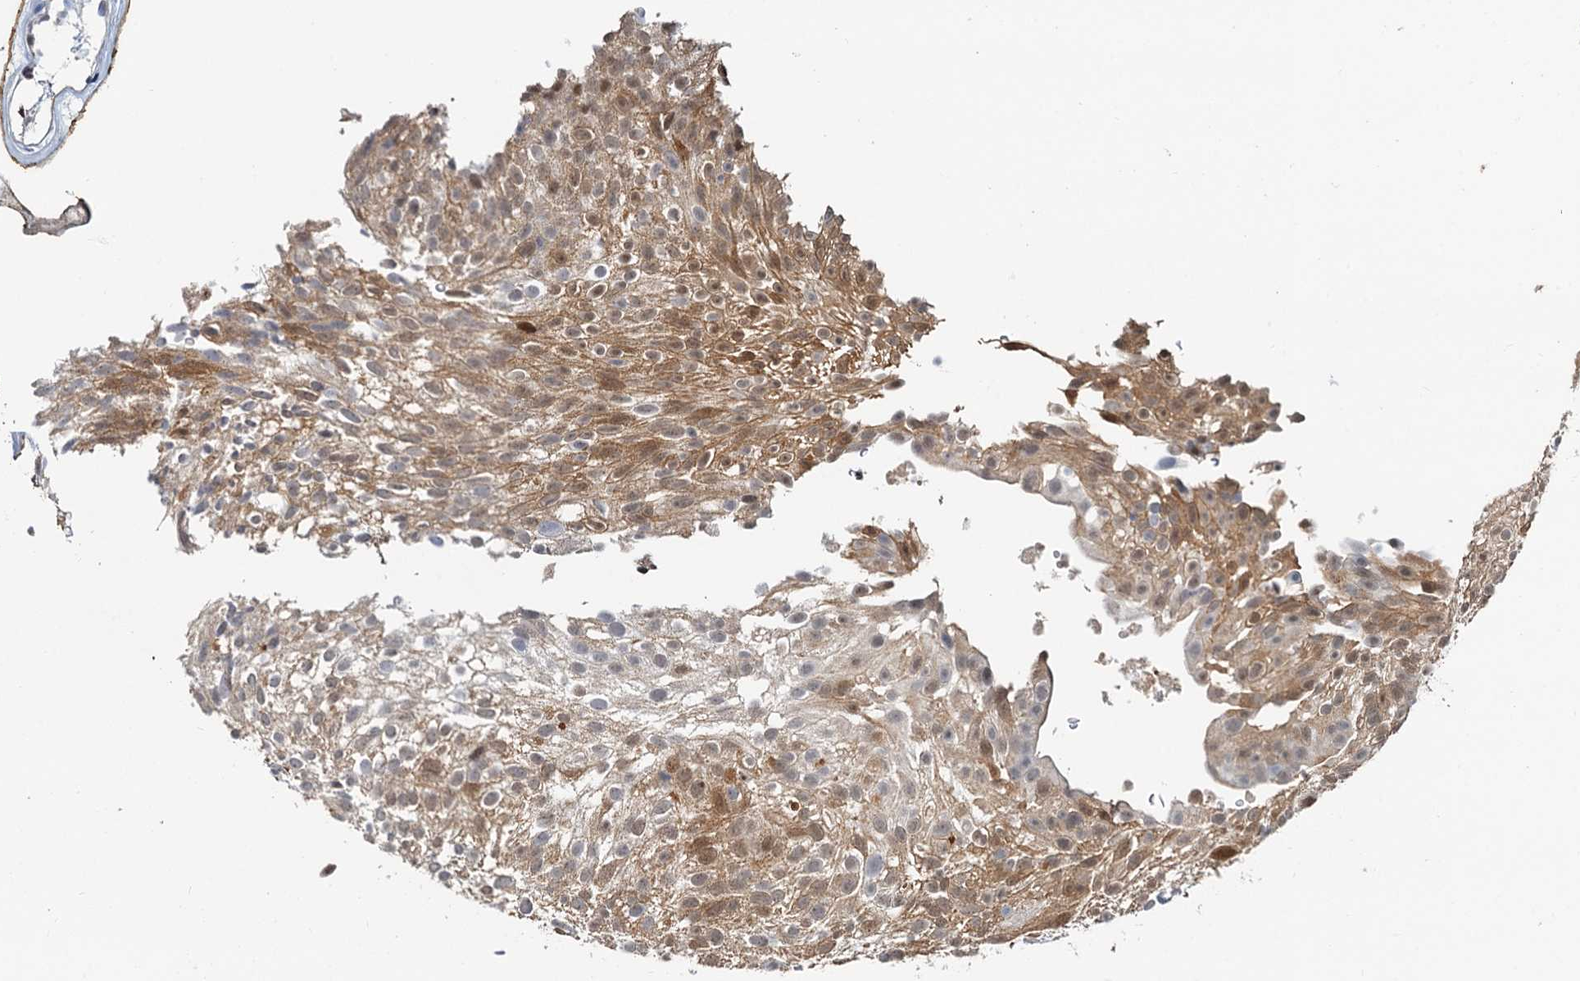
{"staining": {"intensity": "moderate", "quantity": "25%-75%", "location": "cytoplasmic/membranous,nuclear"}, "tissue": "urothelial cancer", "cell_type": "Tumor cells", "image_type": "cancer", "snomed": [{"axis": "morphology", "description": "Urothelial carcinoma, Low grade"}, {"axis": "topography", "description": "Urinary bladder"}], "caption": "Urothelial carcinoma (low-grade) was stained to show a protein in brown. There is medium levels of moderate cytoplasmic/membranous and nuclear staining in about 25%-75% of tumor cells. Using DAB (brown) and hematoxylin (blue) stains, captured at high magnification using brightfield microscopy.", "gene": "SPINDOC", "patient": {"sex": "male", "age": 78}}